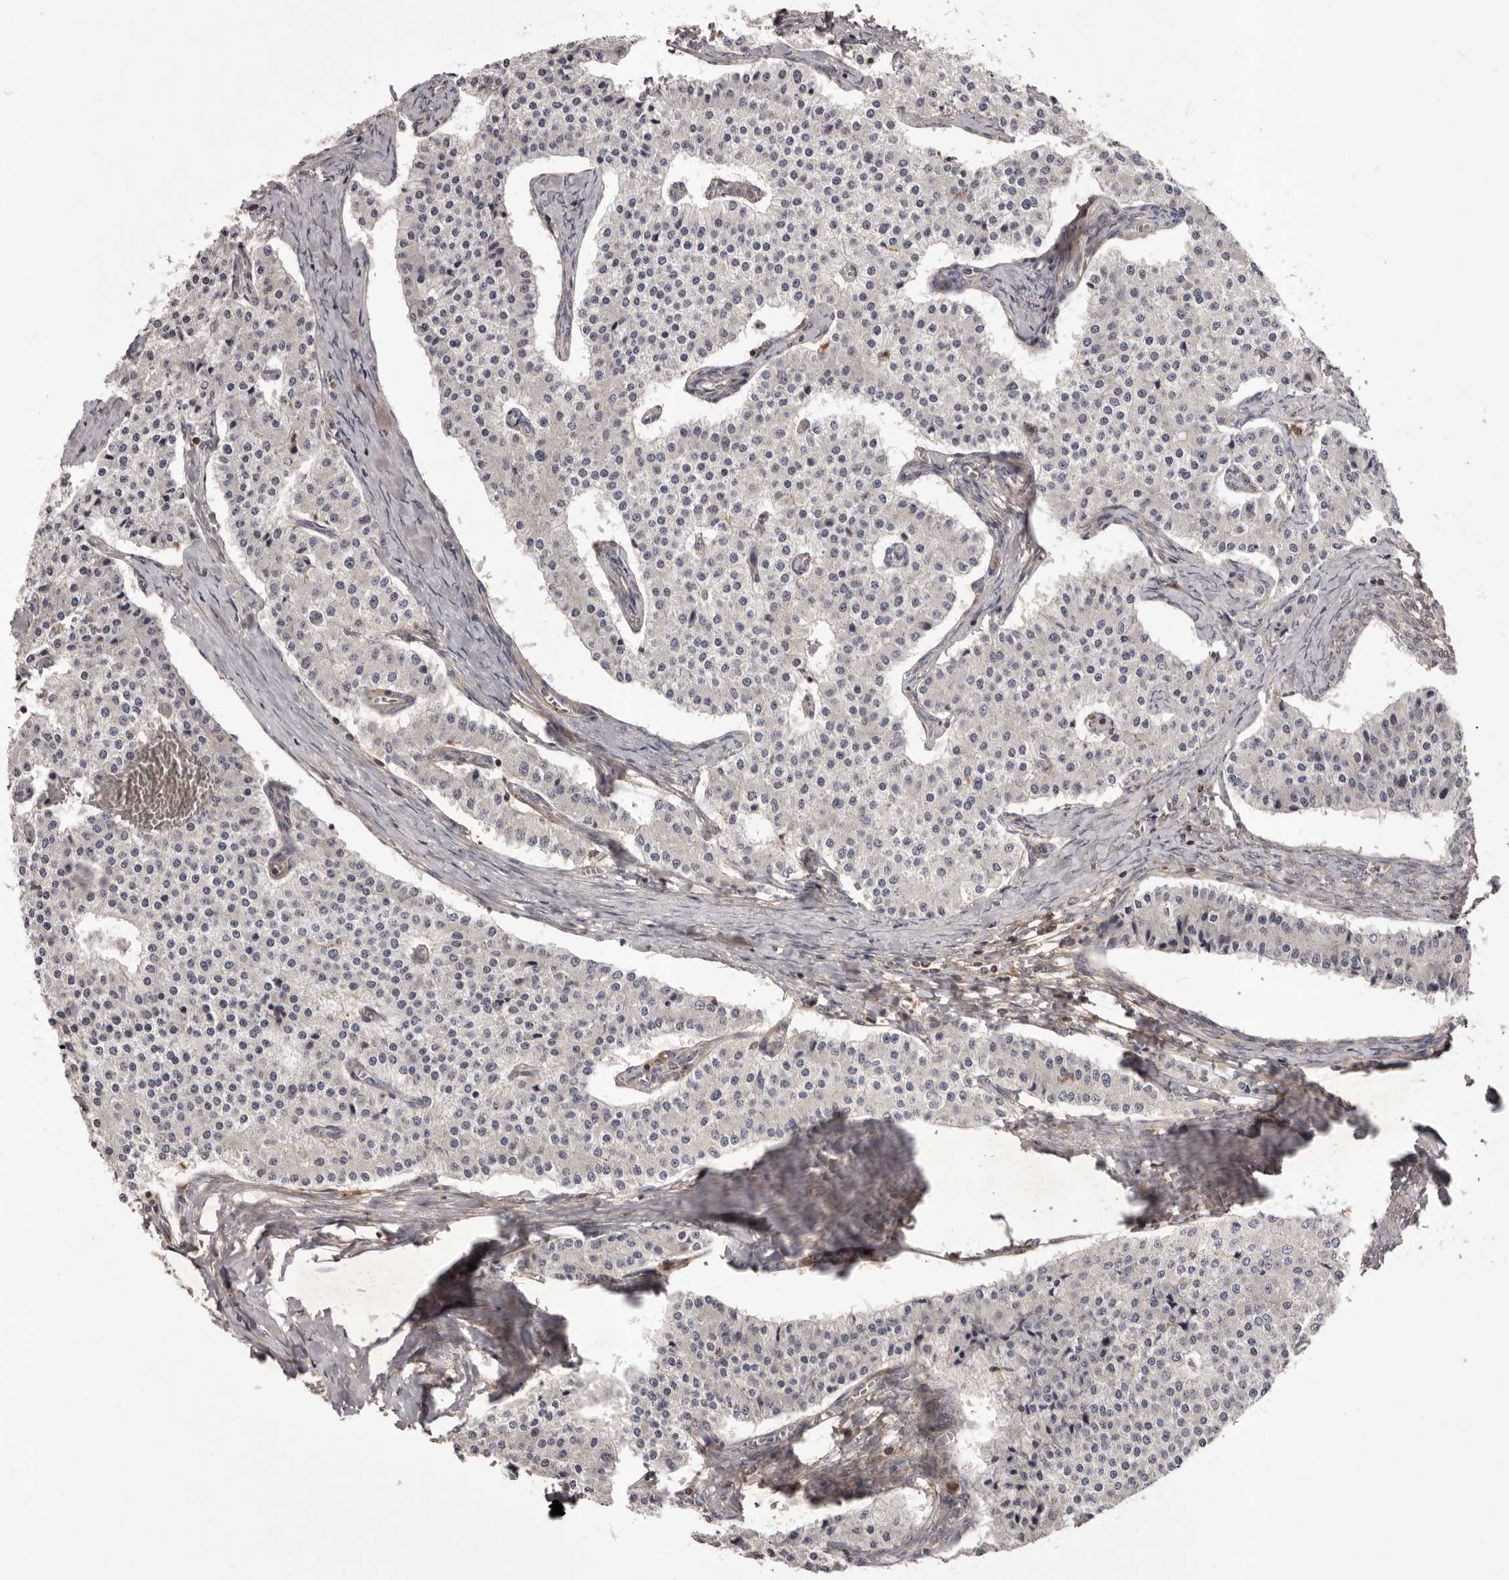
{"staining": {"intensity": "negative", "quantity": "none", "location": "none"}, "tissue": "carcinoid", "cell_type": "Tumor cells", "image_type": "cancer", "snomed": [{"axis": "morphology", "description": "Carcinoid, malignant, NOS"}, {"axis": "topography", "description": "Colon"}], "caption": "High power microscopy micrograph of an IHC micrograph of carcinoid, revealing no significant positivity in tumor cells.", "gene": "GLIPR2", "patient": {"sex": "female", "age": 52}}